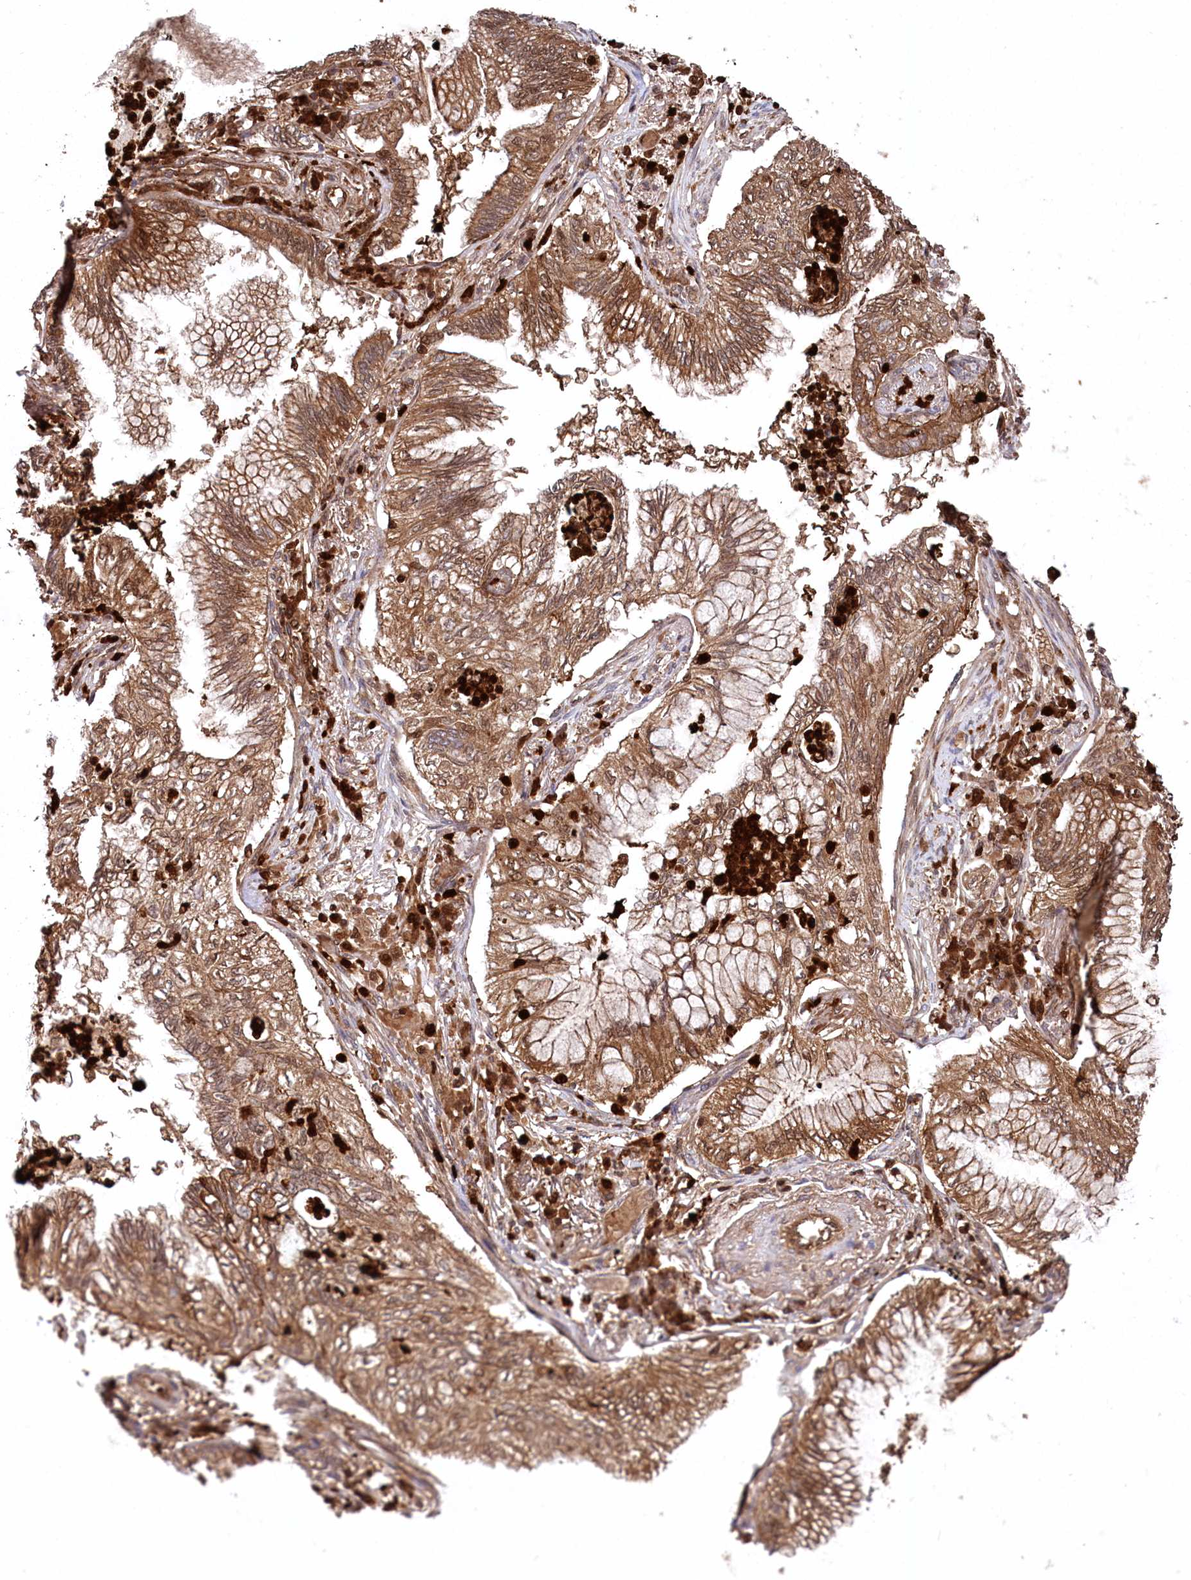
{"staining": {"intensity": "moderate", "quantity": ">75%", "location": "cytoplasmic/membranous"}, "tissue": "lung cancer", "cell_type": "Tumor cells", "image_type": "cancer", "snomed": [{"axis": "morphology", "description": "Adenocarcinoma, NOS"}, {"axis": "topography", "description": "Lung"}], "caption": "Adenocarcinoma (lung) stained for a protein demonstrates moderate cytoplasmic/membranous positivity in tumor cells.", "gene": "LSG1", "patient": {"sex": "female", "age": 70}}